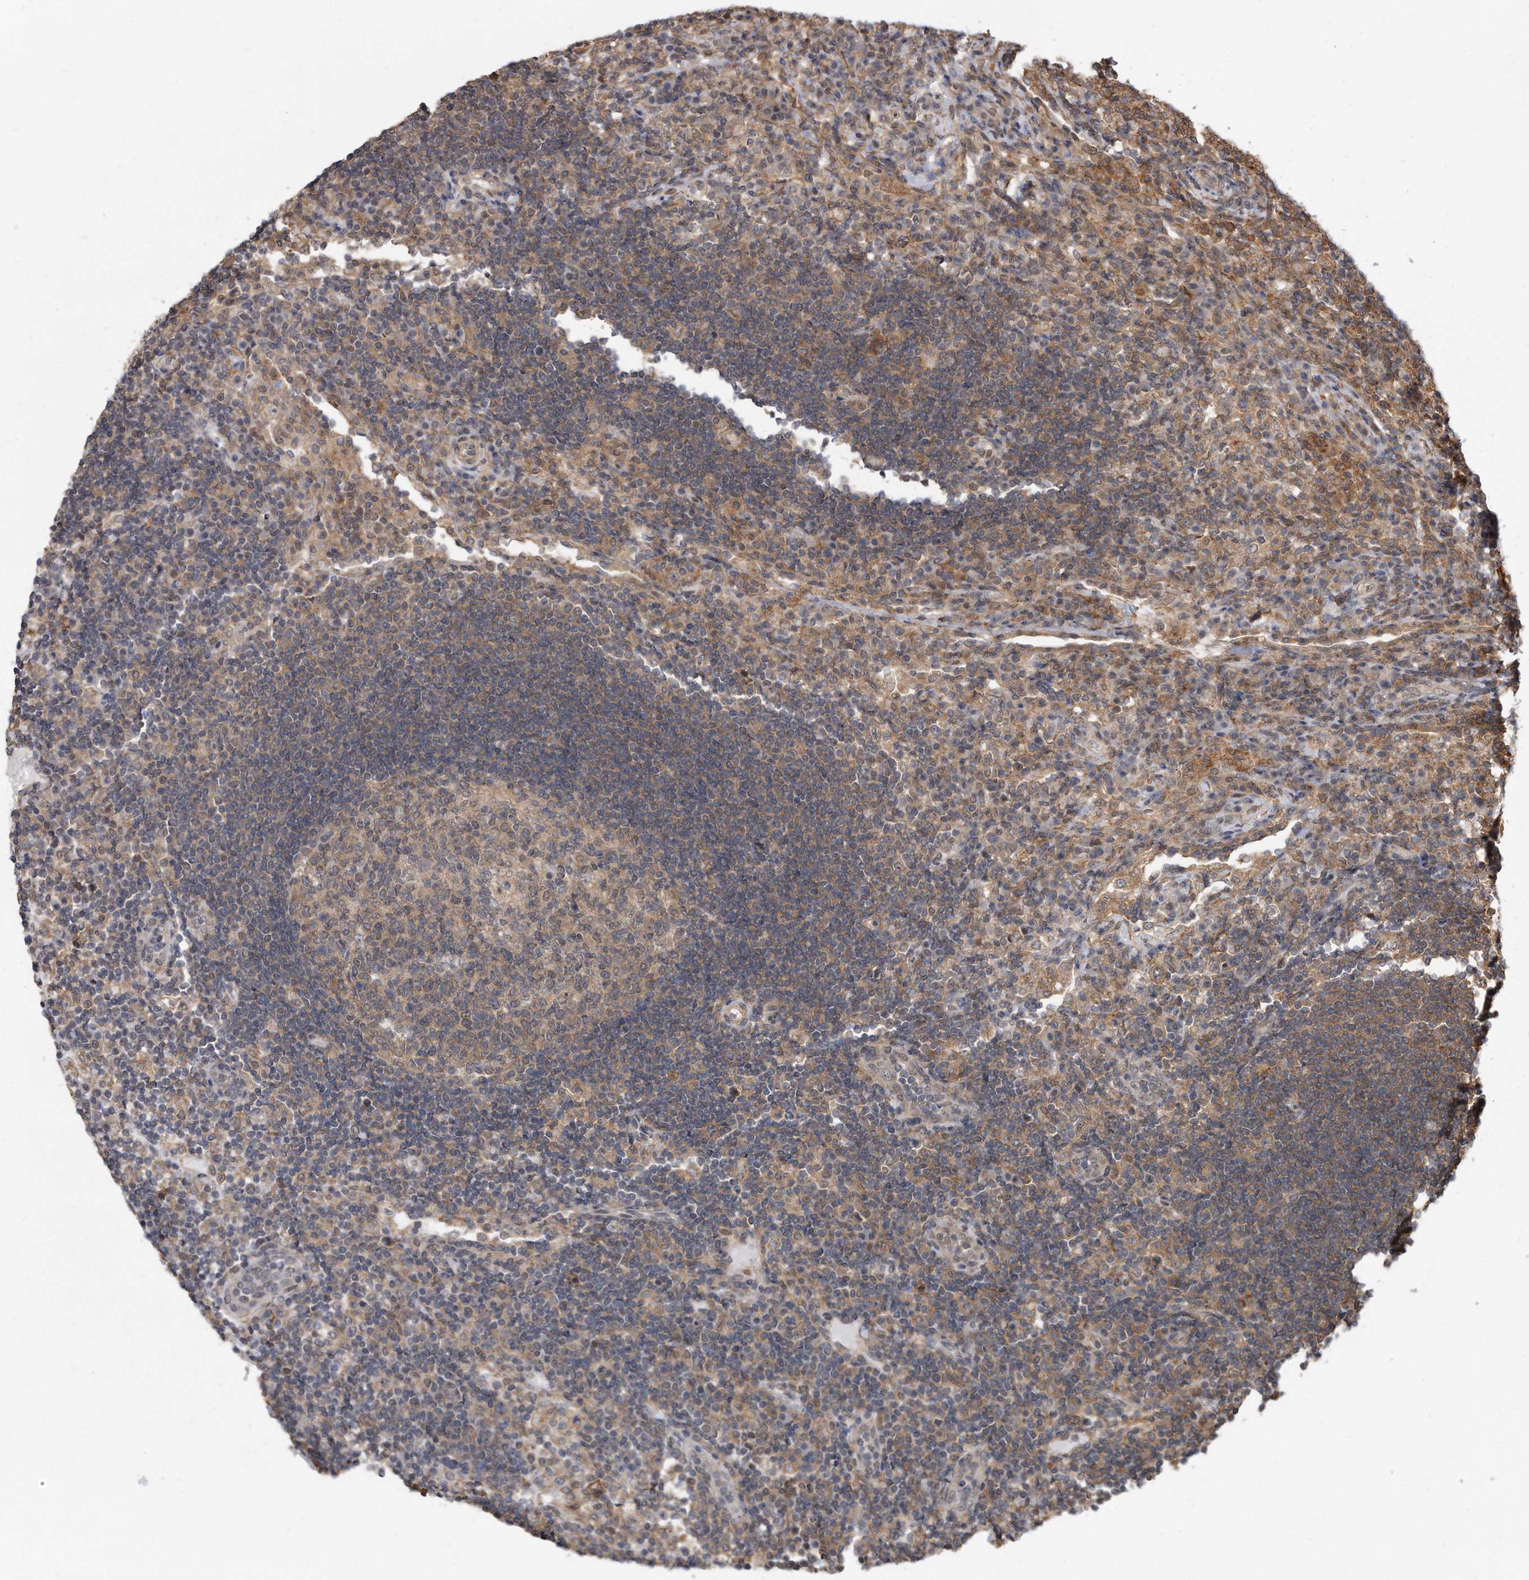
{"staining": {"intensity": "weak", "quantity": "25%-75%", "location": "cytoplasmic/membranous"}, "tissue": "lymph node", "cell_type": "Germinal center cells", "image_type": "normal", "snomed": [{"axis": "morphology", "description": "Normal tissue, NOS"}, {"axis": "topography", "description": "Lymph node"}], "caption": "Lymph node stained with IHC displays weak cytoplasmic/membranous positivity in approximately 25%-75% of germinal center cells.", "gene": "TCP1", "patient": {"sex": "female", "age": 53}}